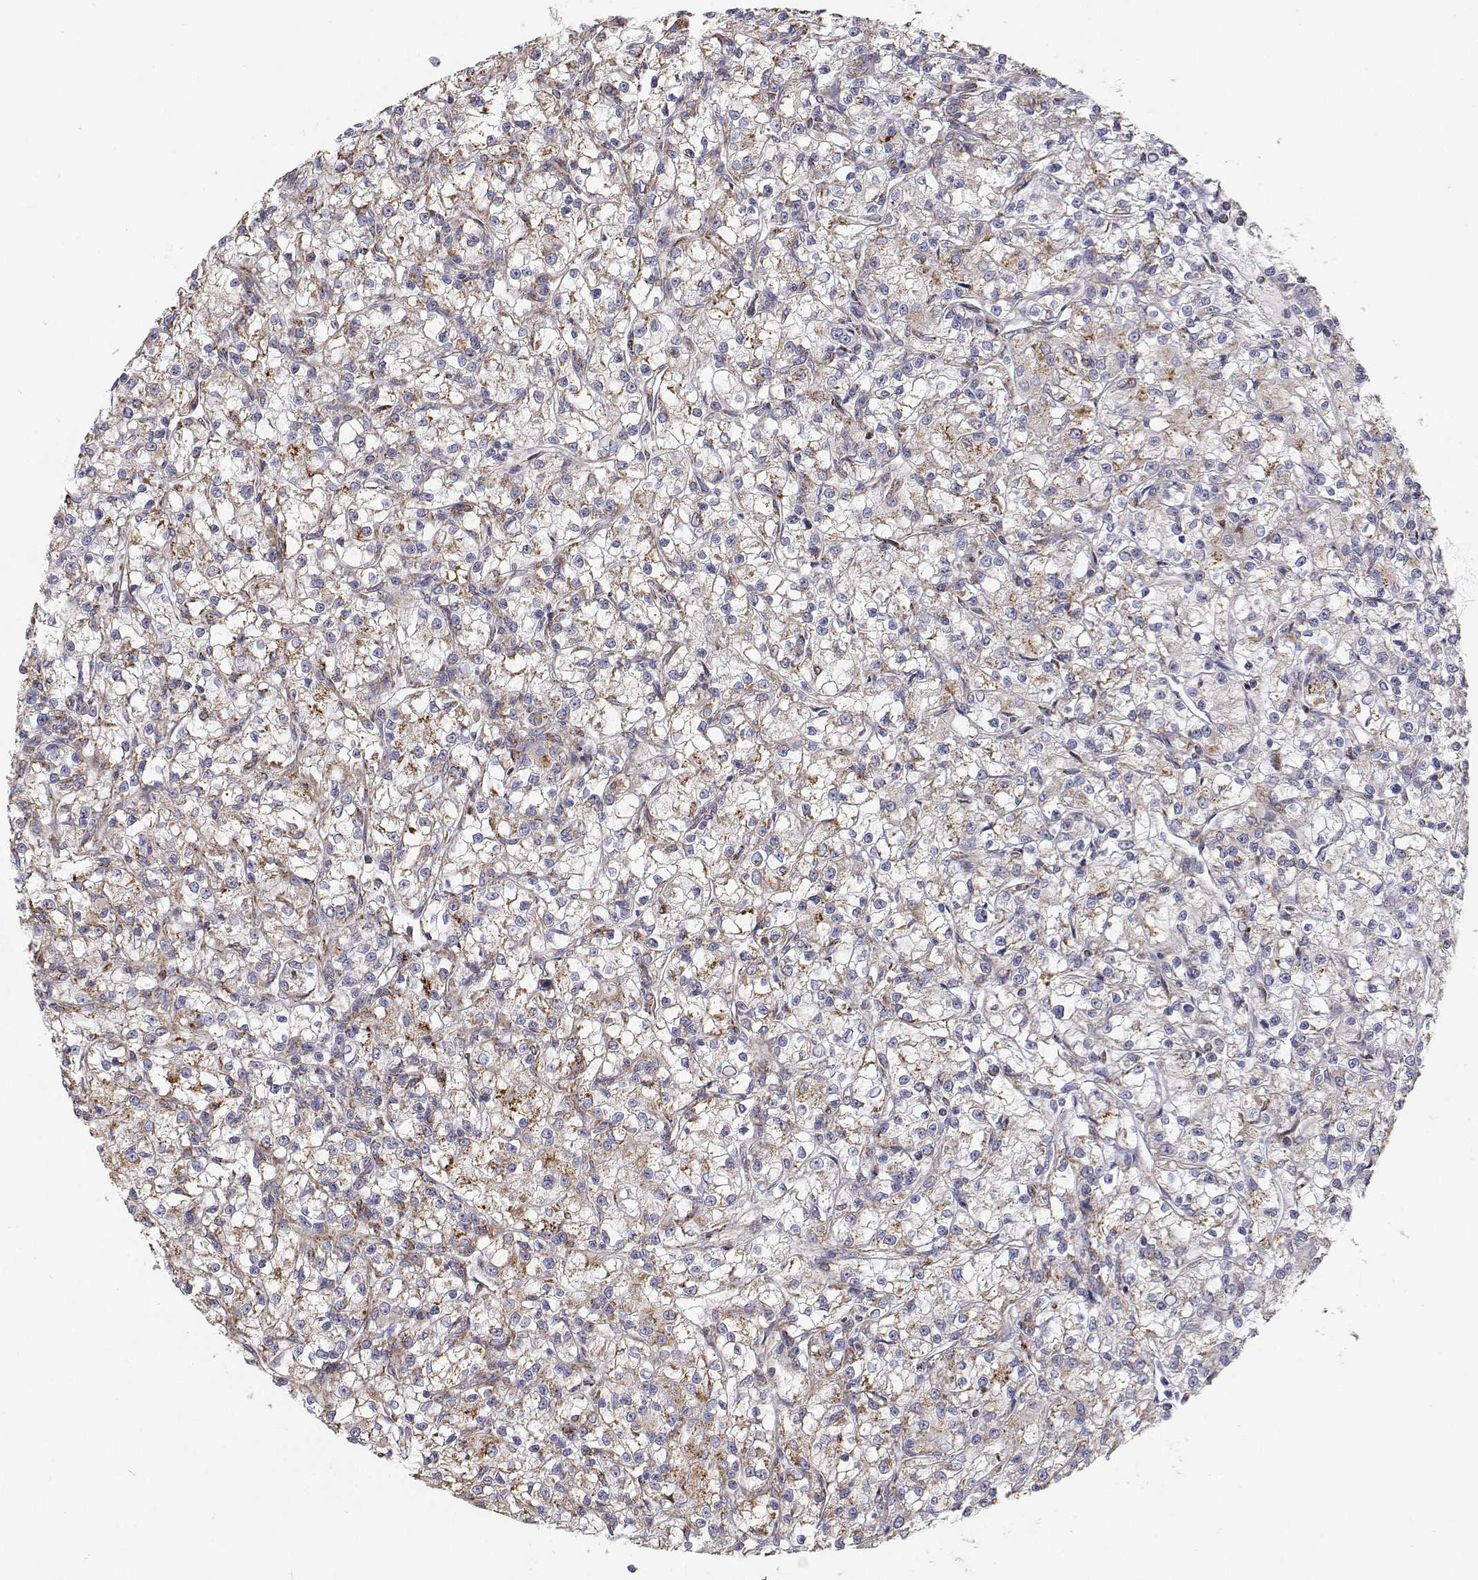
{"staining": {"intensity": "weak", "quantity": "25%-75%", "location": "cytoplasmic/membranous"}, "tissue": "renal cancer", "cell_type": "Tumor cells", "image_type": "cancer", "snomed": [{"axis": "morphology", "description": "Adenocarcinoma, NOS"}, {"axis": "topography", "description": "Kidney"}], "caption": "Weak cytoplasmic/membranous expression for a protein is present in approximately 25%-75% of tumor cells of renal cancer (adenocarcinoma) using IHC.", "gene": "SPICE1", "patient": {"sex": "female", "age": 59}}